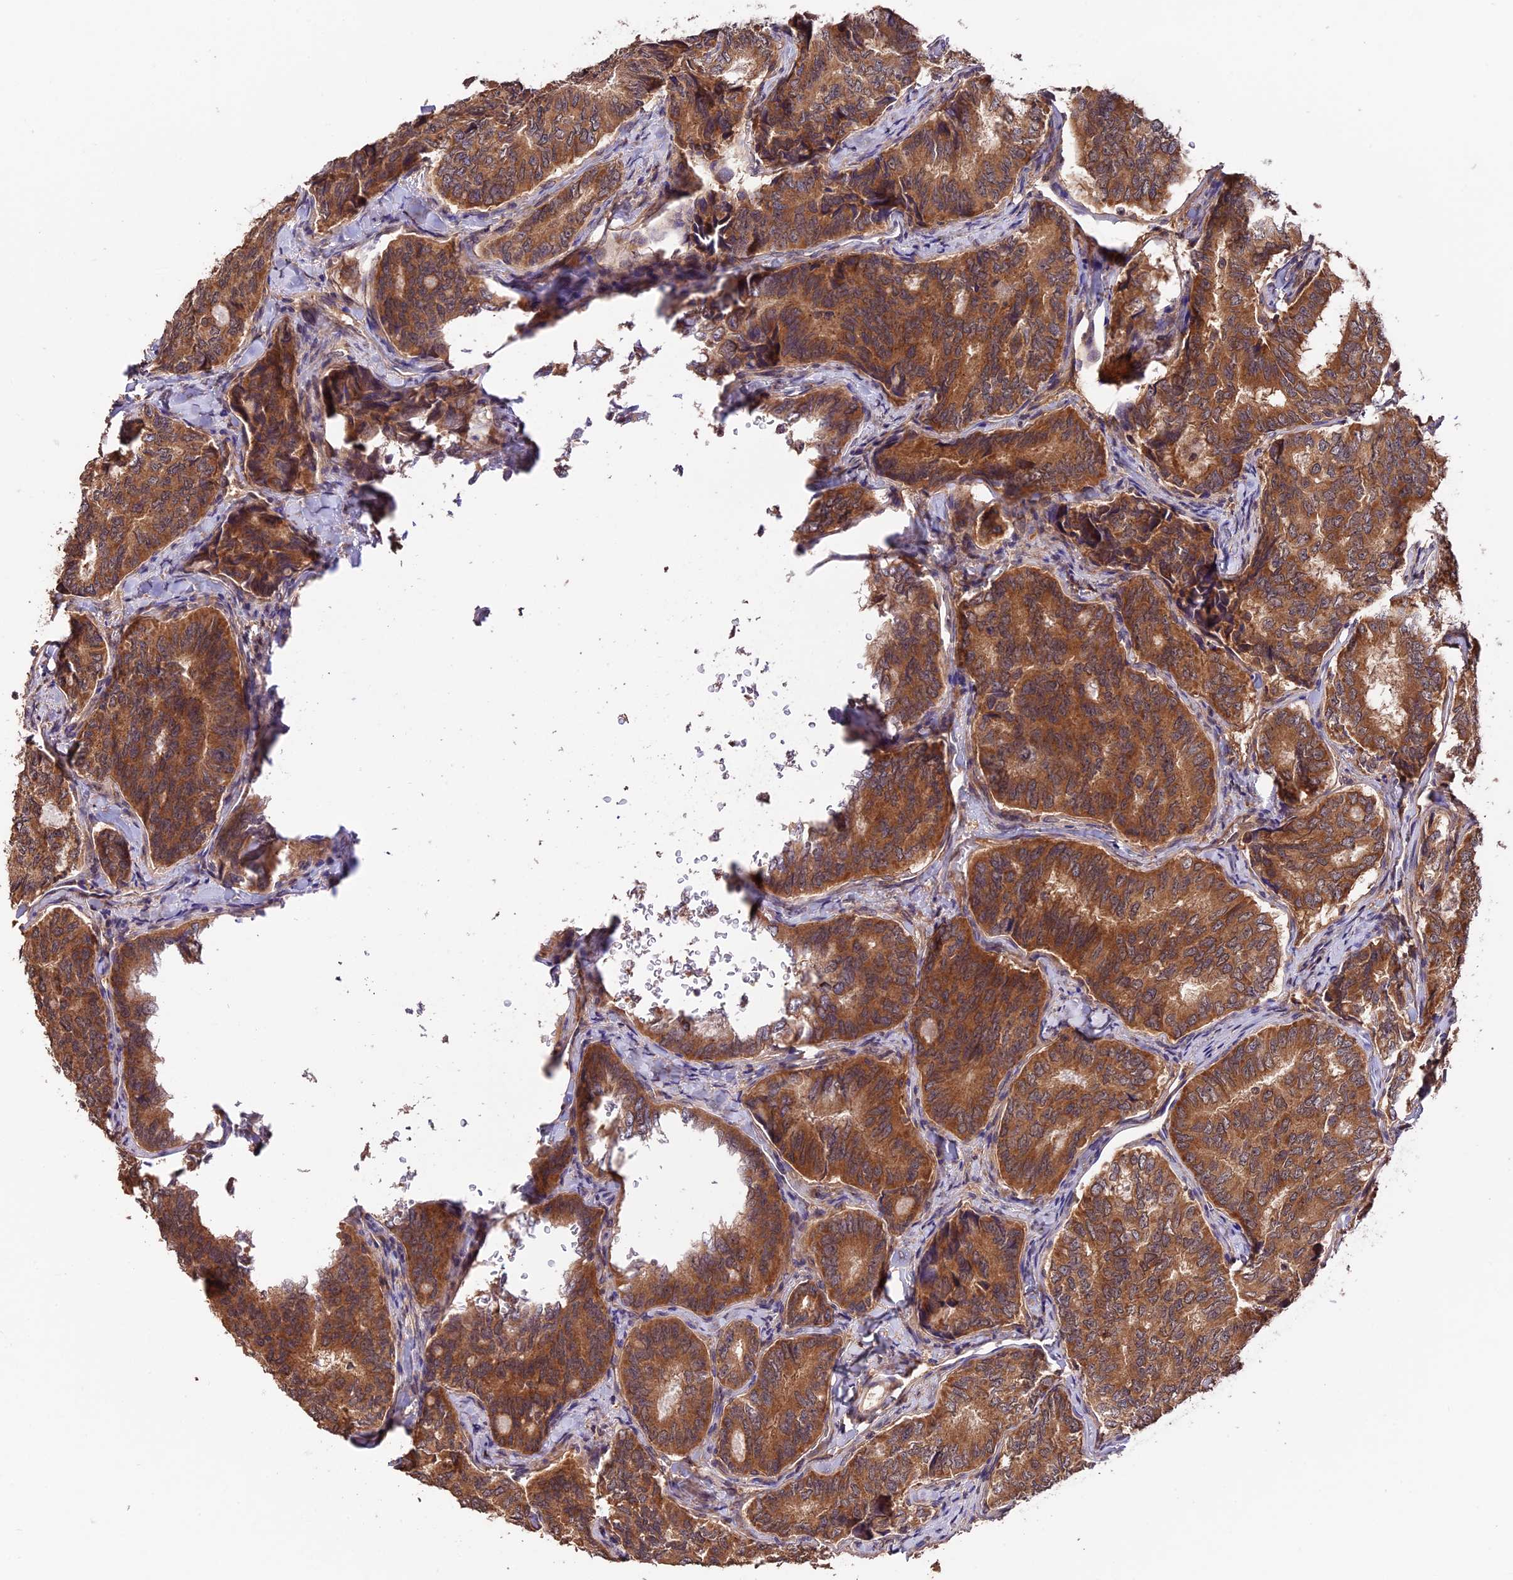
{"staining": {"intensity": "strong", "quantity": ">75%", "location": "cytoplasmic/membranous"}, "tissue": "thyroid cancer", "cell_type": "Tumor cells", "image_type": "cancer", "snomed": [{"axis": "morphology", "description": "Papillary adenocarcinoma, NOS"}, {"axis": "topography", "description": "Thyroid gland"}], "caption": "A high amount of strong cytoplasmic/membranous expression is present in about >75% of tumor cells in thyroid cancer tissue.", "gene": "TRMT1", "patient": {"sex": "female", "age": 35}}